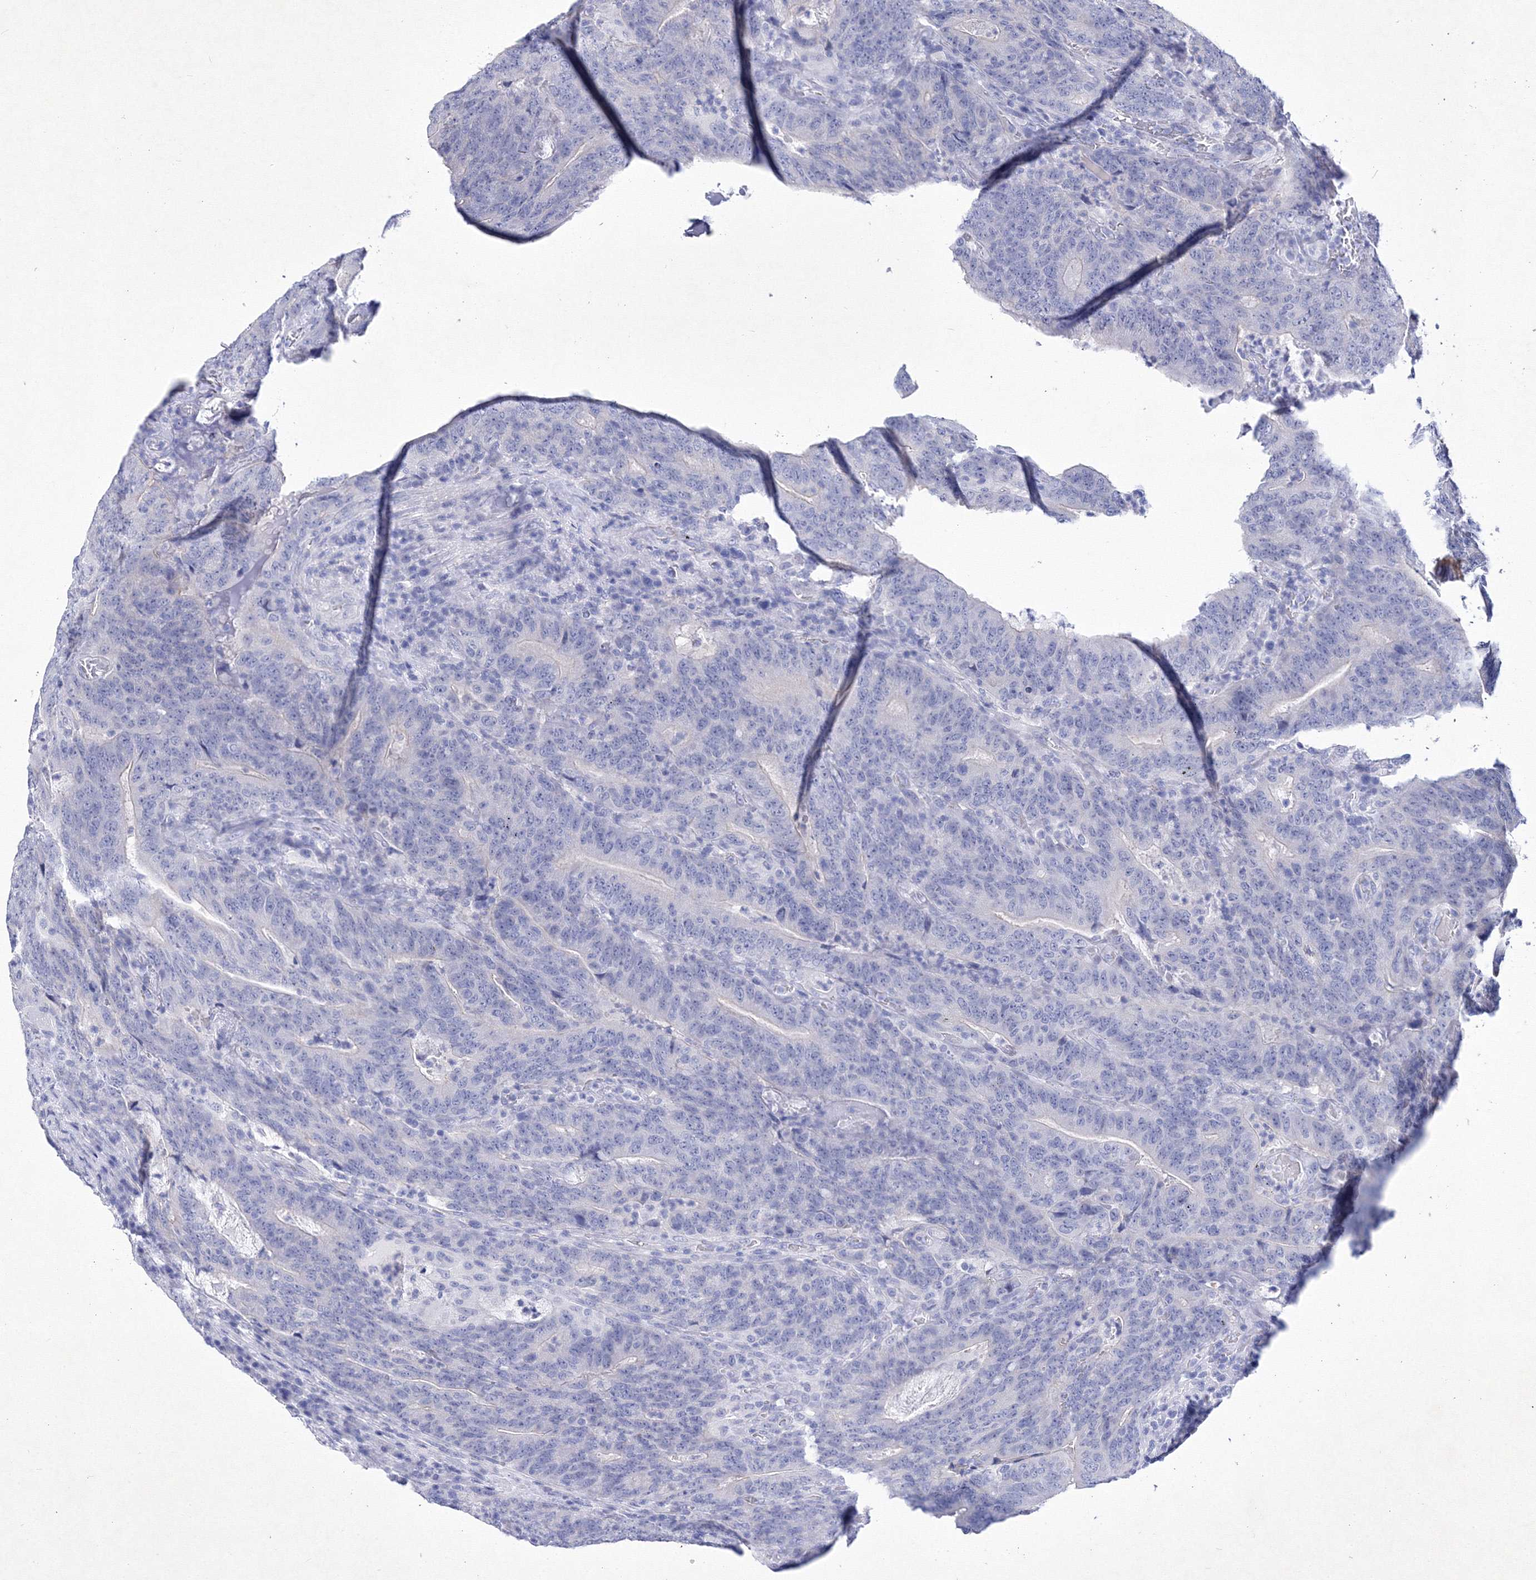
{"staining": {"intensity": "negative", "quantity": "none", "location": "none"}, "tissue": "colorectal cancer", "cell_type": "Tumor cells", "image_type": "cancer", "snomed": [{"axis": "morphology", "description": "Normal tissue, NOS"}, {"axis": "morphology", "description": "Adenocarcinoma, NOS"}, {"axis": "topography", "description": "Colon"}], "caption": "The photomicrograph exhibits no staining of tumor cells in colorectal cancer (adenocarcinoma).", "gene": "GPN1", "patient": {"sex": "female", "age": 75}}